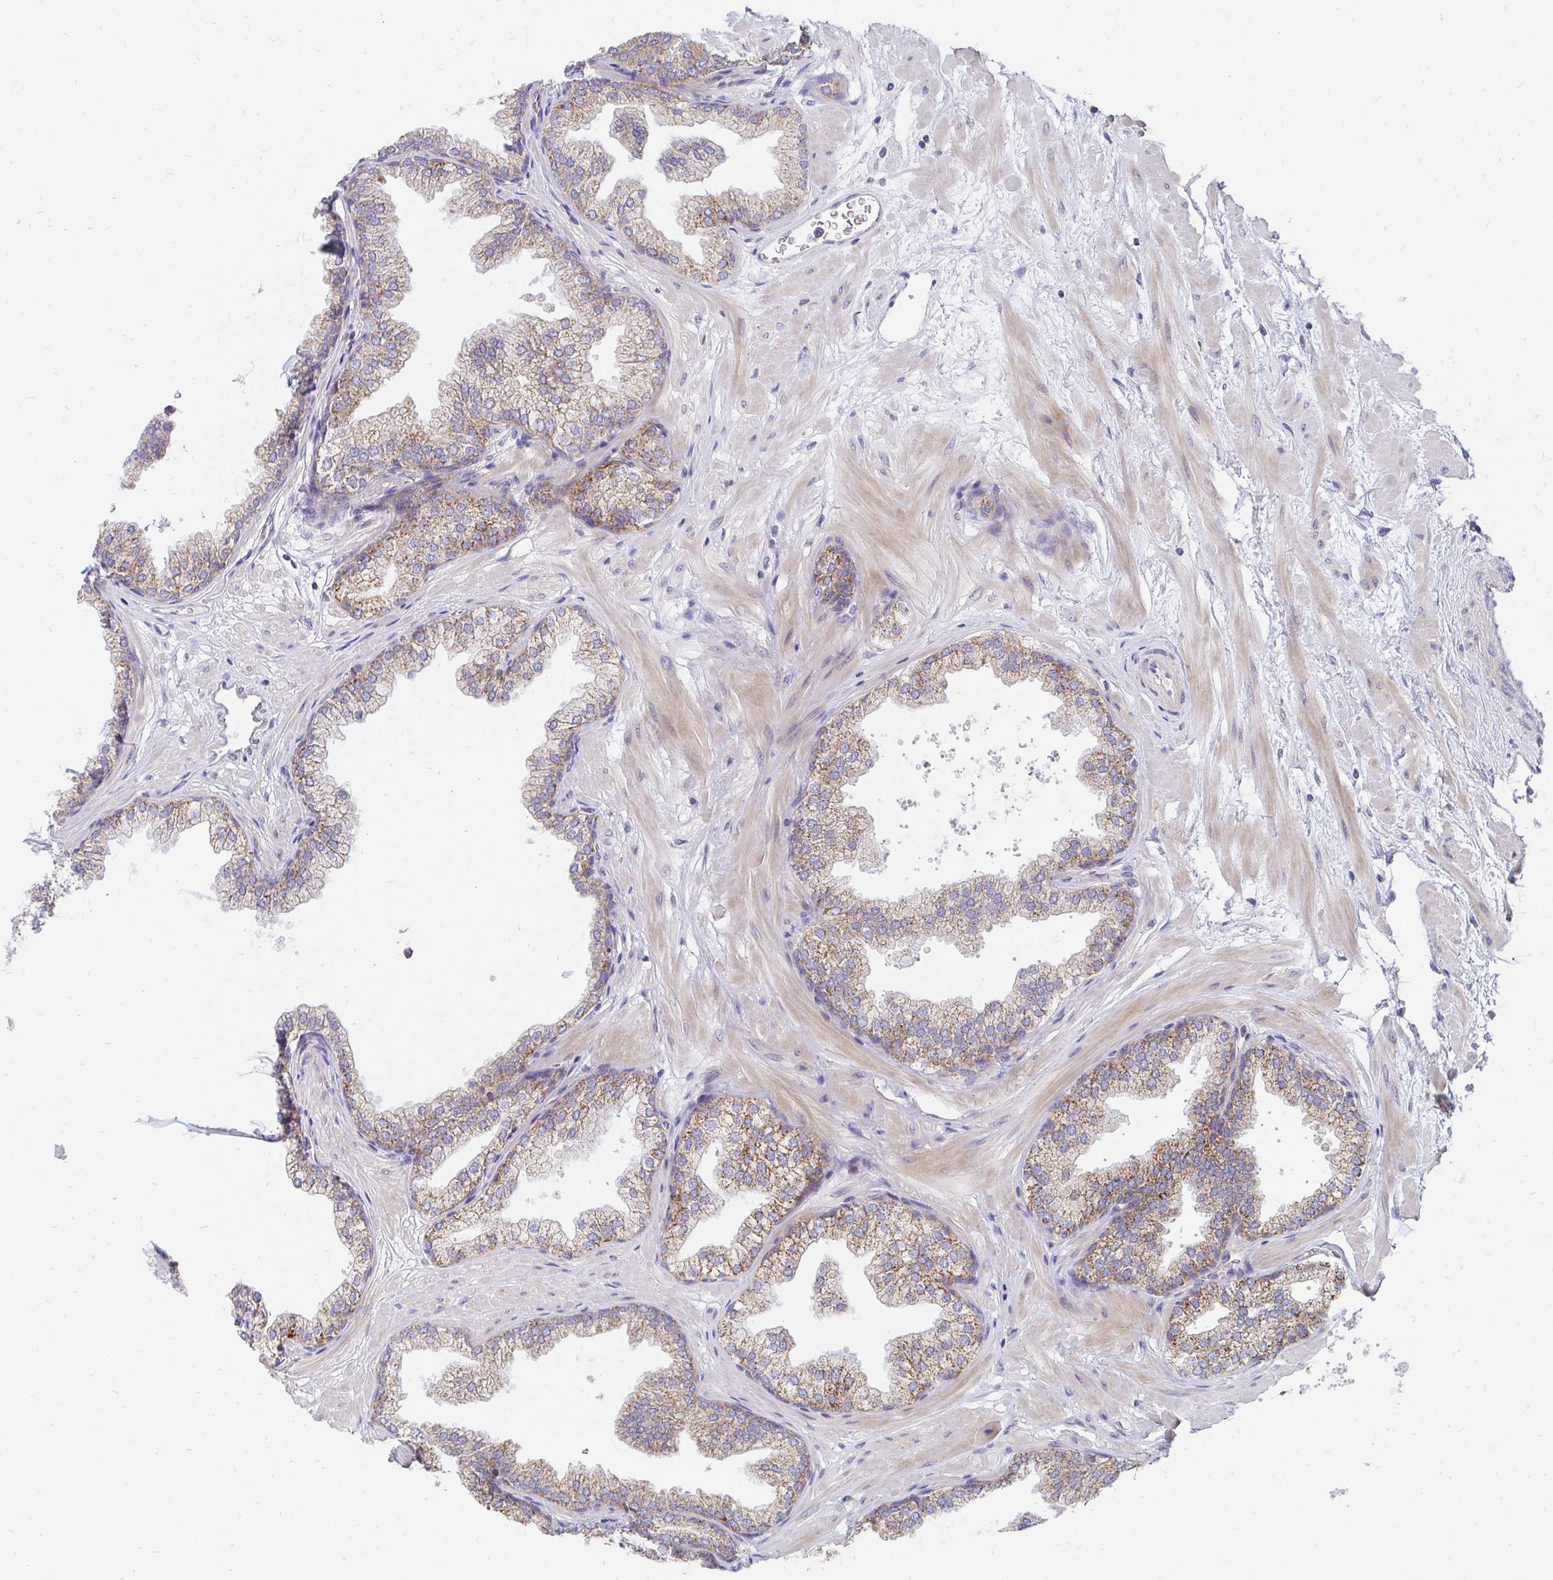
{"staining": {"intensity": "strong", "quantity": "25%-75%", "location": "cytoplasmic/membranous"}, "tissue": "prostate", "cell_type": "Glandular cells", "image_type": "normal", "snomed": [{"axis": "morphology", "description": "Normal tissue, NOS"}, {"axis": "topography", "description": "Prostate"}], "caption": "High-magnification brightfield microscopy of unremarkable prostate stained with DAB (brown) and counterstained with hematoxylin (blue). glandular cells exhibit strong cytoplasmic/membranous staining is seen in about25%-75% of cells. (DAB (3,3'-diaminobenzidine) = brown stain, brightfield microscopy at high magnification).", "gene": "PC", "patient": {"sex": "male", "age": 37}}